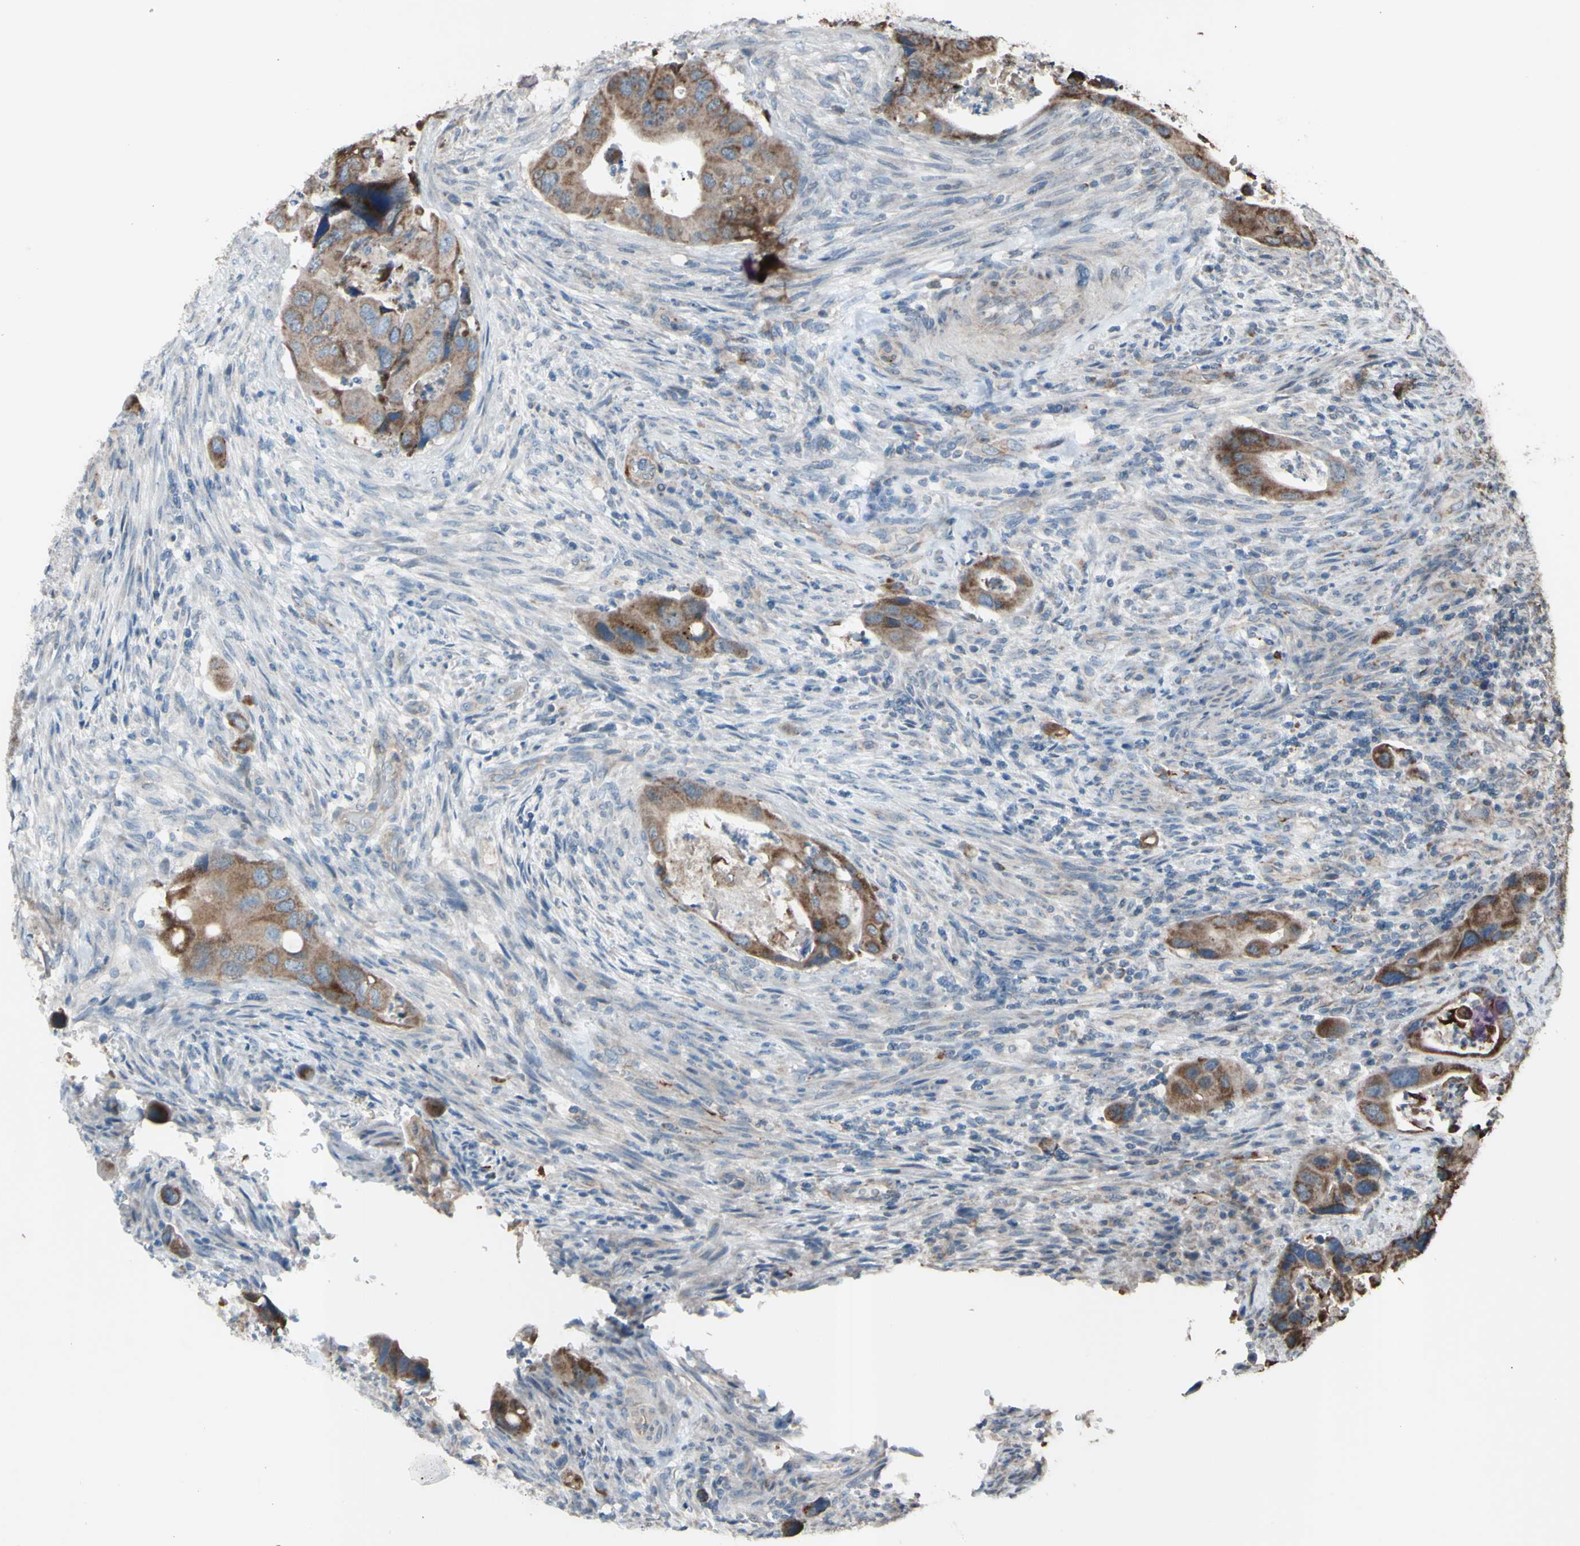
{"staining": {"intensity": "moderate", "quantity": ">75%", "location": "cytoplasmic/membranous"}, "tissue": "colorectal cancer", "cell_type": "Tumor cells", "image_type": "cancer", "snomed": [{"axis": "morphology", "description": "Adenocarcinoma, NOS"}, {"axis": "topography", "description": "Rectum"}], "caption": "This photomicrograph demonstrates immunohistochemistry staining of adenocarcinoma (colorectal), with medium moderate cytoplasmic/membranous expression in approximately >75% of tumor cells.", "gene": "ACOT8", "patient": {"sex": "female", "age": 57}}